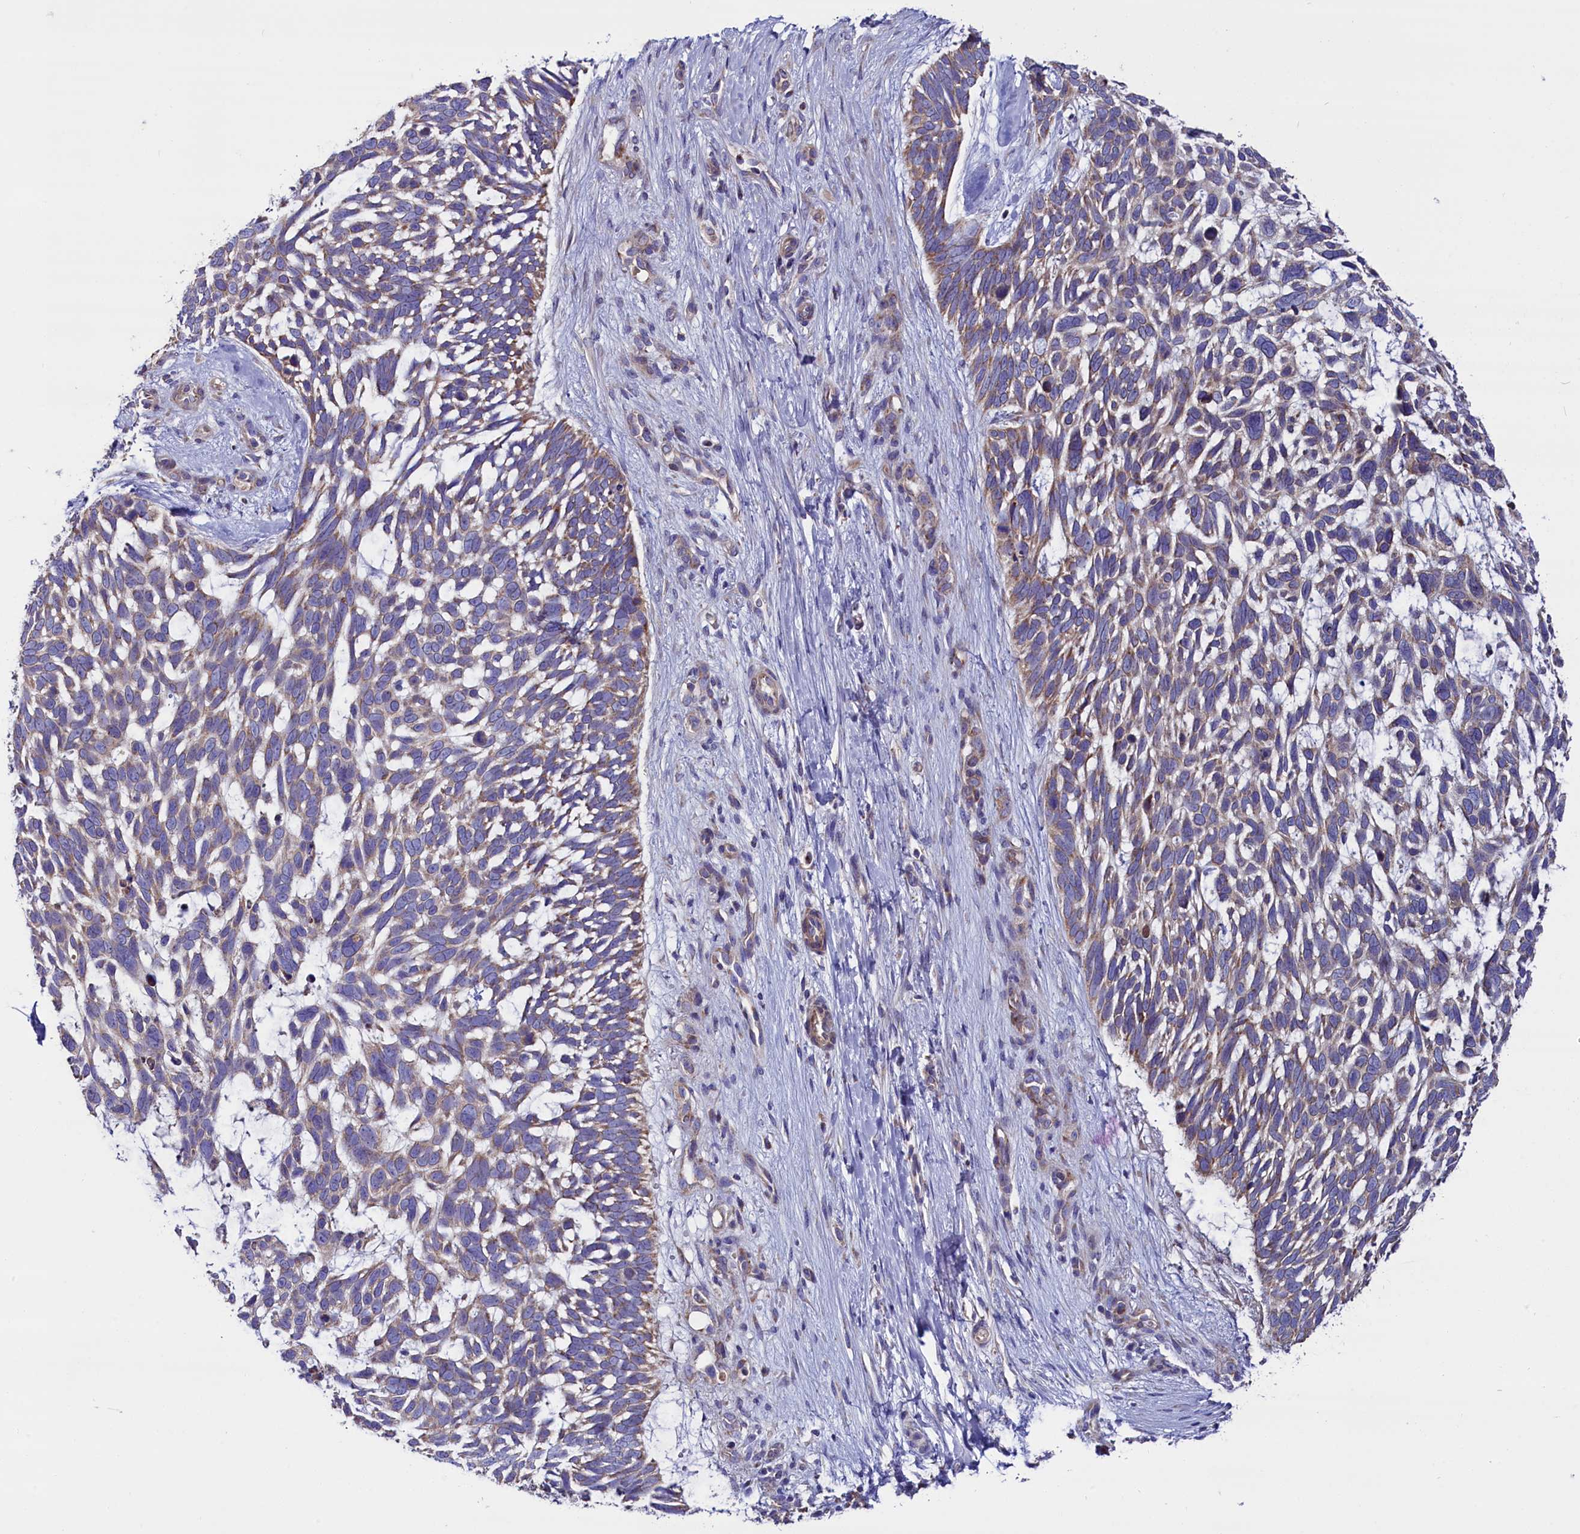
{"staining": {"intensity": "weak", "quantity": "25%-75%", "location": "cytoplasmic/membranous"}, "tissue": "skin cancer", "cell_type": "Tumor cells", "image_type": "cancer", "snomed": [{"axis": "morphology", "description": "Basal cell carcinoma"}, {"axis": "topography", "description": "Skin"}], "caption": "Protein staining of basal cell carcinoma (skin) tissue demonstrates weak cytoplasmic/membranous expression in about 25%-75% of tumor cells. The protein of interest is shown in brown color, while the nuclei are stained blue.", "gene": "ZSWIM1", "patient": {"sex": "male", "age": 88}}